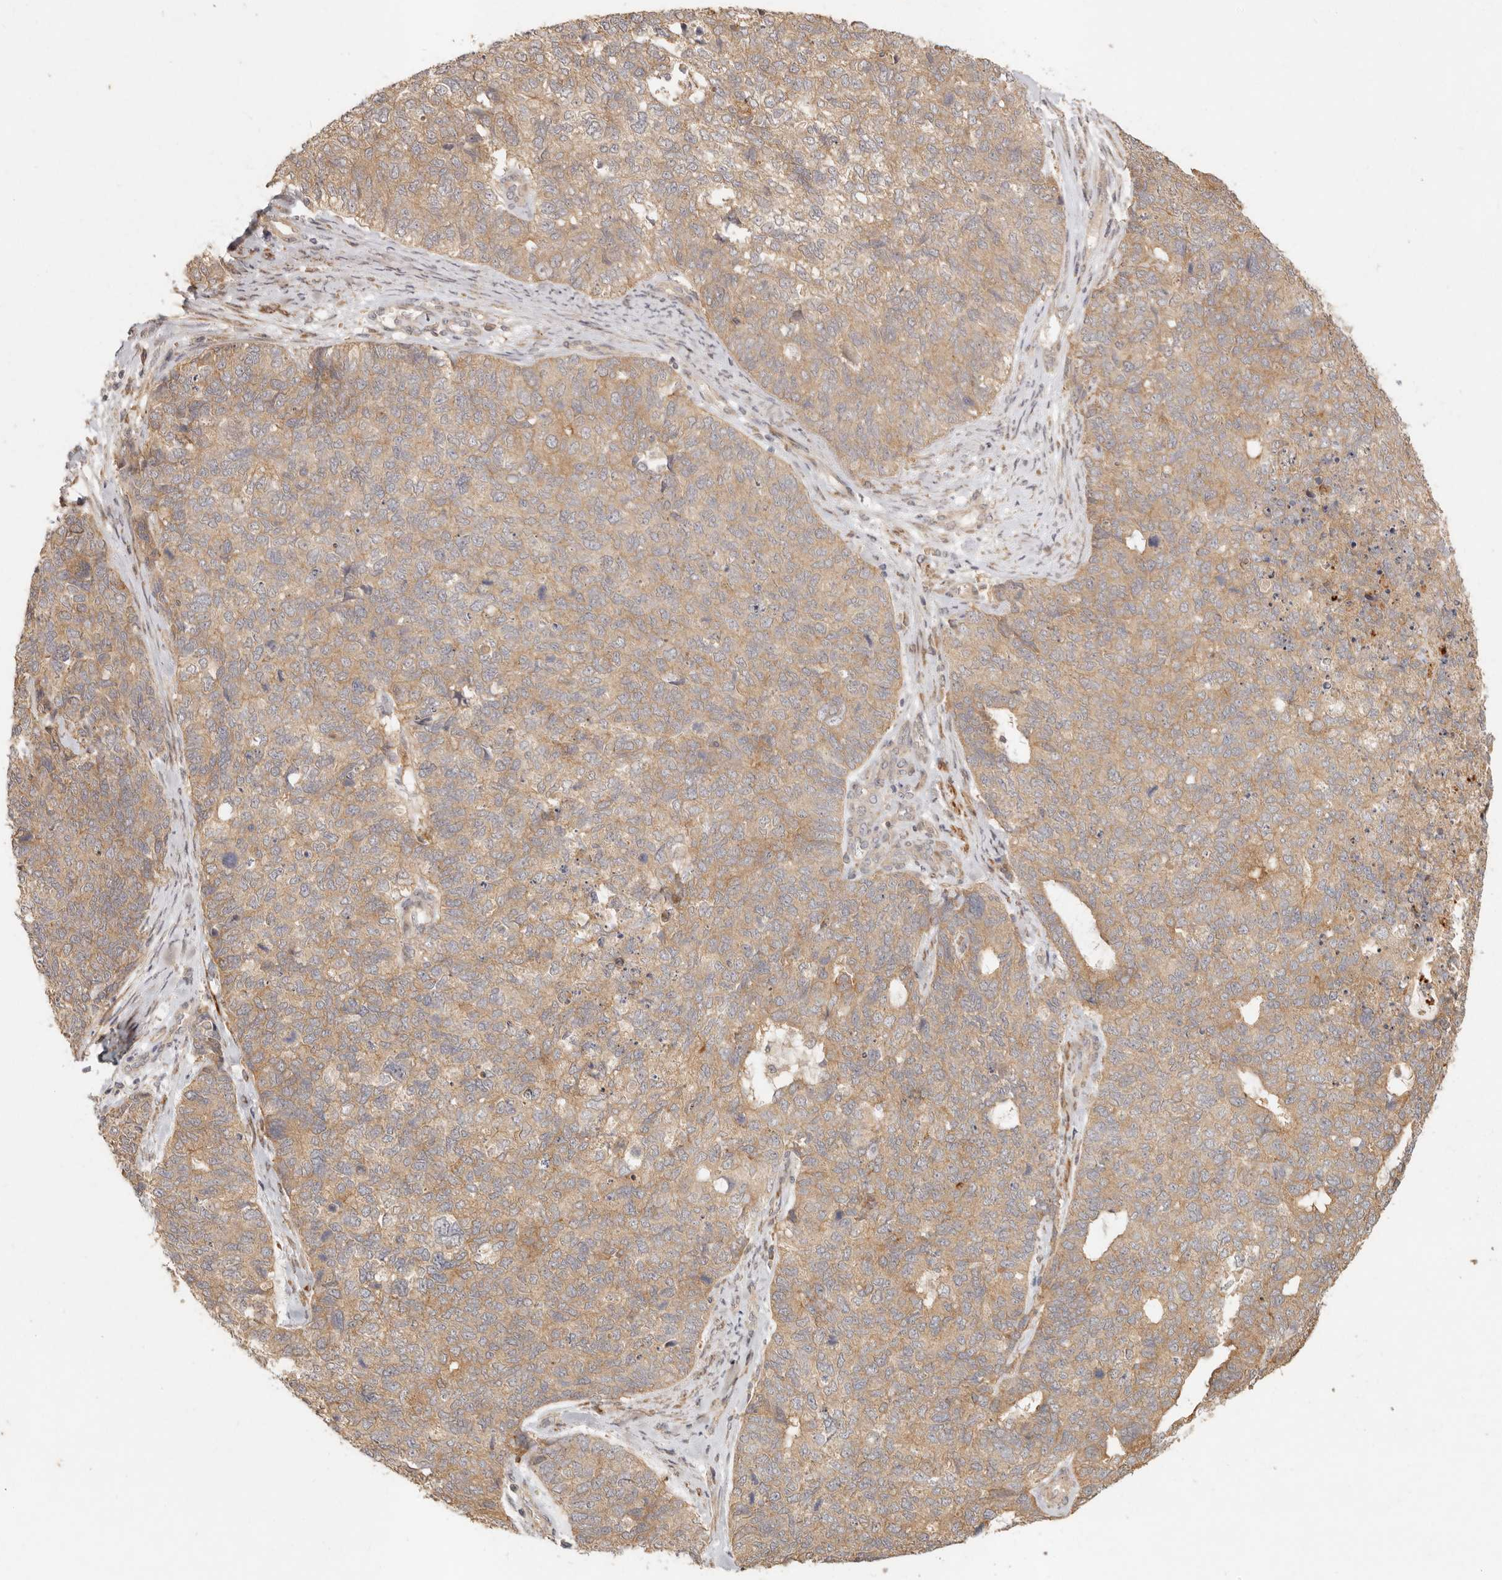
{"staining": {"intensity": "moderate", "quantity": ">75%", "location": "cytoplasmic/membranous"}, "tissue": "cervical cancer", "cell_type": "Tumor cells", "image_type": "cancer", "snomed": [{"axis": "morphology", "description": "Squamous cell carcinoma, NOS"}, {"axis": "topography", "description": "Cervix"}], "caption": "High-power microscopy captured an IHC image of squamous cell carcinoma (cervical), revealing moderate cytoplasmic/membranous staining in approximately >75% of tumor cells.", "gene": "VIPR1", "patient": {"sex": "female", "age": 63}}